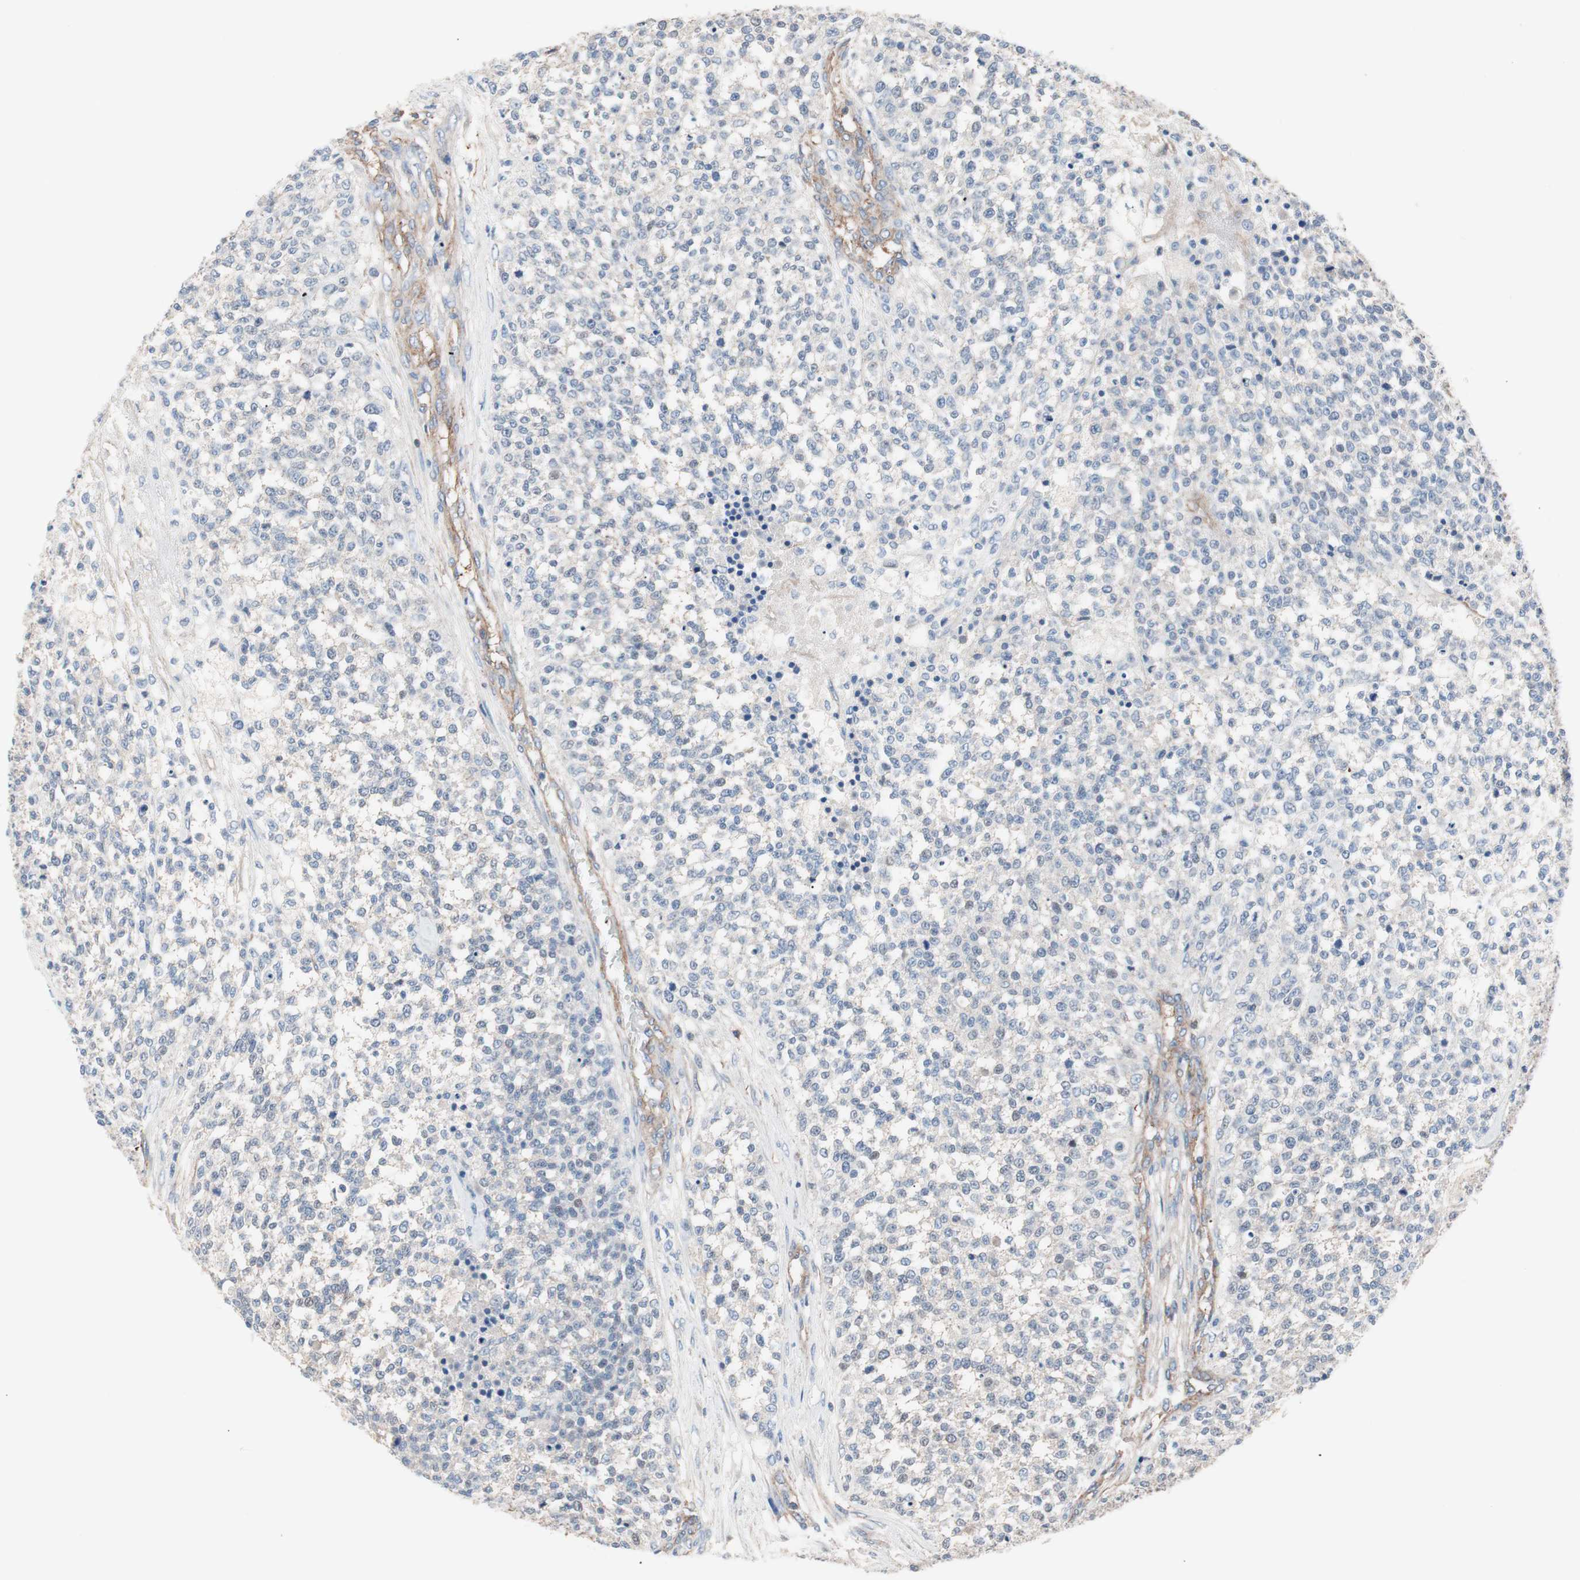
{"staining": {"intensity": "negative", "quantity": "none", "location": "none"}, "tissue": "testis cancer", "cell_type": "Tumor cells", "image_type": "cancer", "snomed": [{"axis": "morphology", "description": "Seminoma, NOS"}, {"axis": "topography", "description": "Testis"}], "caption": "Immunohistochemistry of testis cancer (seminoma) demonstrates no staining in tumor cells.", "gene": "GPR160", "patient": {"sex": "male", "age": 59}}